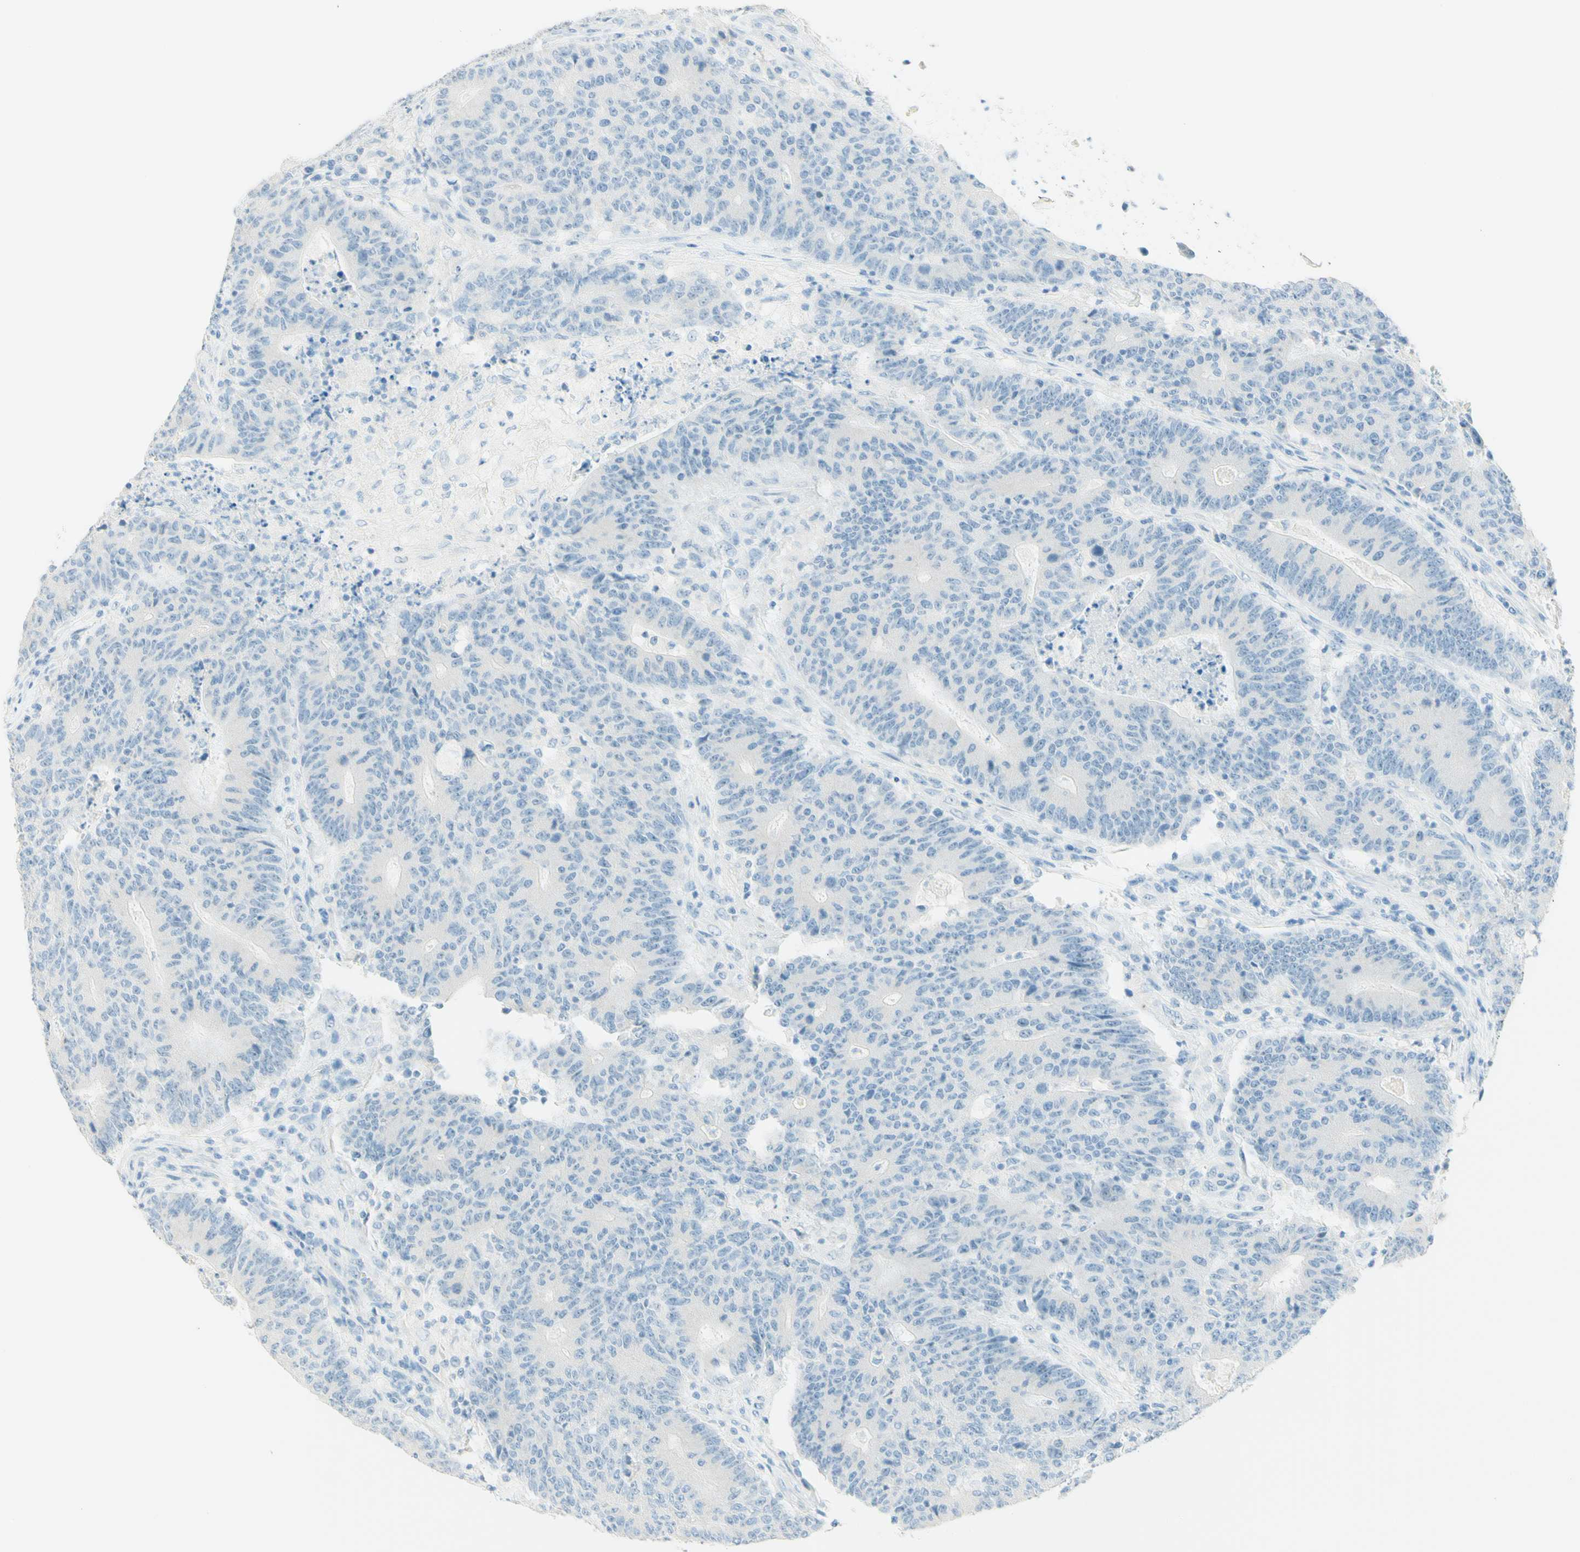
{"staining": {"intensity": "negative", "quantity": "none", "location": "none"}, "tissue": "colorectal cancer", "cell_type": "Tumor cells", "image_type": "cancer", "snomed": [{"axis": "morphology", "description": "Normal tissue, NOS"}, {"axis": "morphology", "description": "Adenocarcinoma, NOS"}, {"axis": "topography", "description": "Colon"}], "caption": "Immunohistochemistry (IHC) histopathology image of adenocarcinoma (colorectal) stained for a protein (brown), which shows no positivity in tumor cells.", "gene": "FMR1NB", "patient": {"sex": "female", "age": 75}}